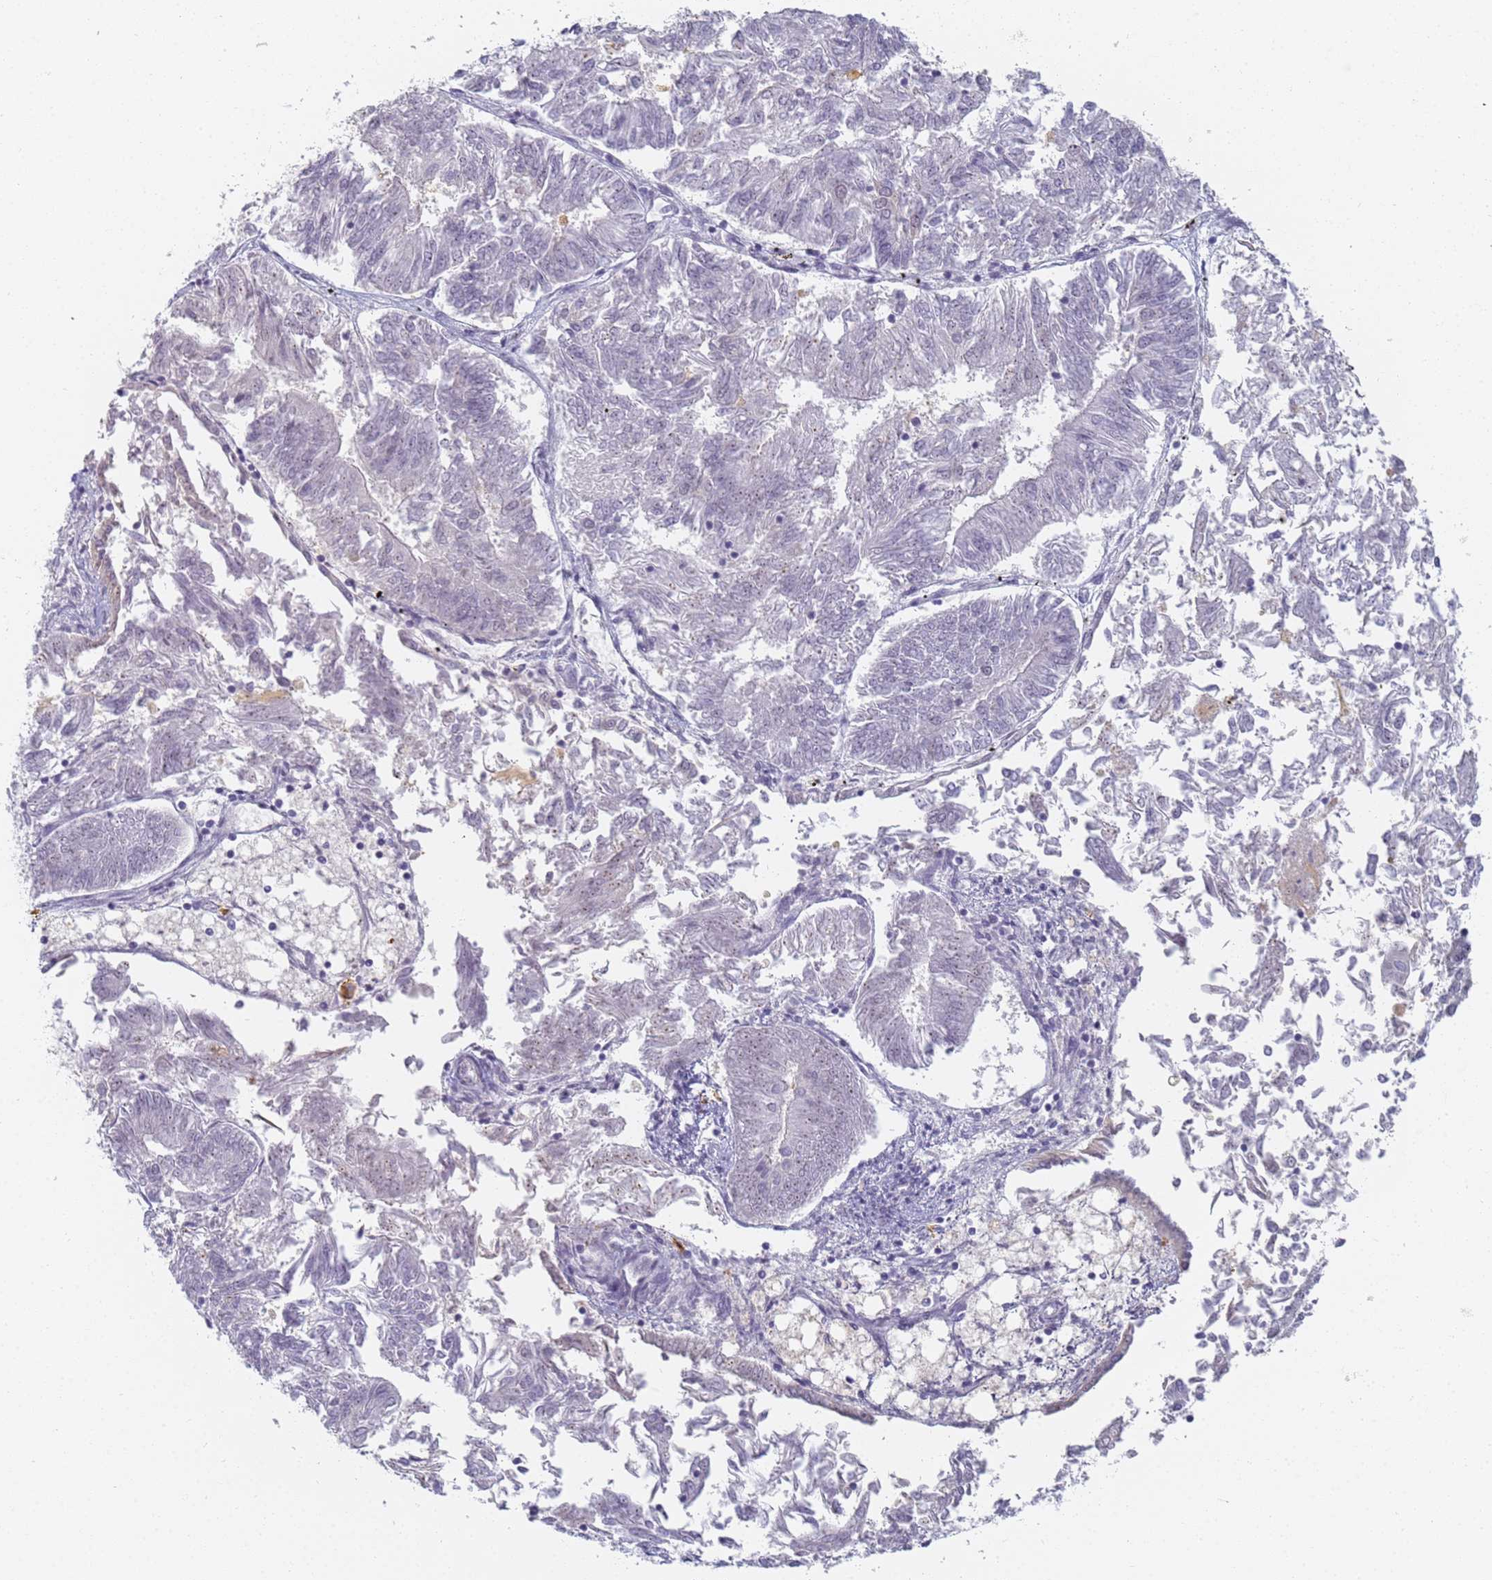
{"staining": {"intensity": "negative", "quantity": "none", "location": "none"}, "tissue": "endometrial cancer", "cell_type": "Tumor cells", "image_type": "cancer", "snomed": [{"axis": "morphology", "description": "Adenocarcinoma, NOS"}, {"axis": "topography", "description": "Endometrium"}], "caption": "The photomicrograph exhibits no staining of tumor cells in endometrial cancer. The staining is performed using DAB brown chromogen with nuclei counter-stained in using hematoxylin.", "gene": "SLC38A9", "patient": {"sex": "female", "age": 58}}